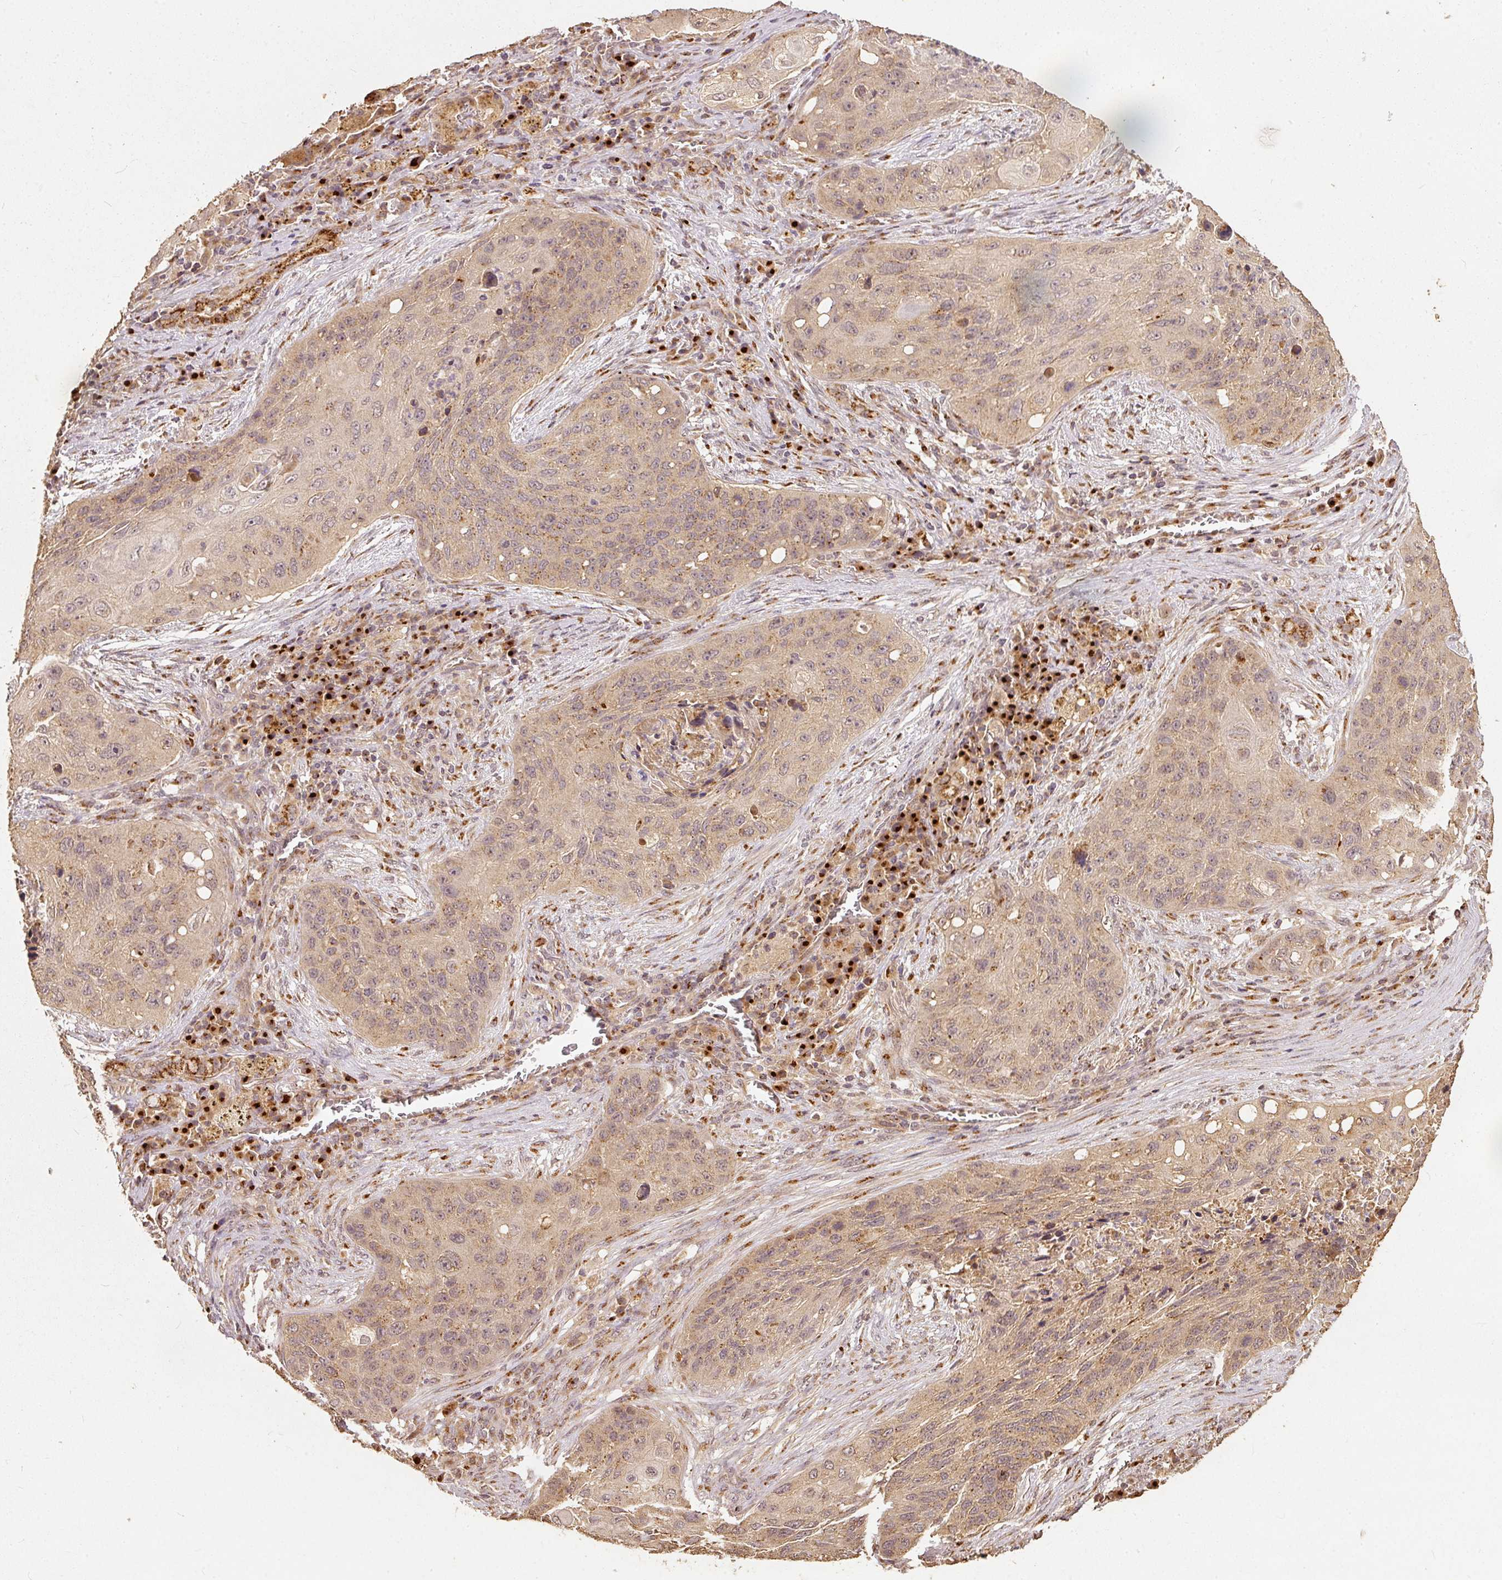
{"staining": {"intensity": "weak", "quantity": ">75%", "location": "cytoplasmic/membranous"}, "tissue": "lung cancer", "cell_type": "Tumor cells", "image_type": "cancer", "snomed": [{"axis": "morphology", "description": "Squamous cell carcinoma, NOS"}, {"axis": "topography", "description": "Lung"}], "caption": "Immunohistochemical staining of human lung squamous cell carcinoma exhibits weak cytoplasmic/membranous protein positivity in approximately >75% of tumor cells.", "gene": "FUT8", "patient": {"sex": "female", "age": 63}}